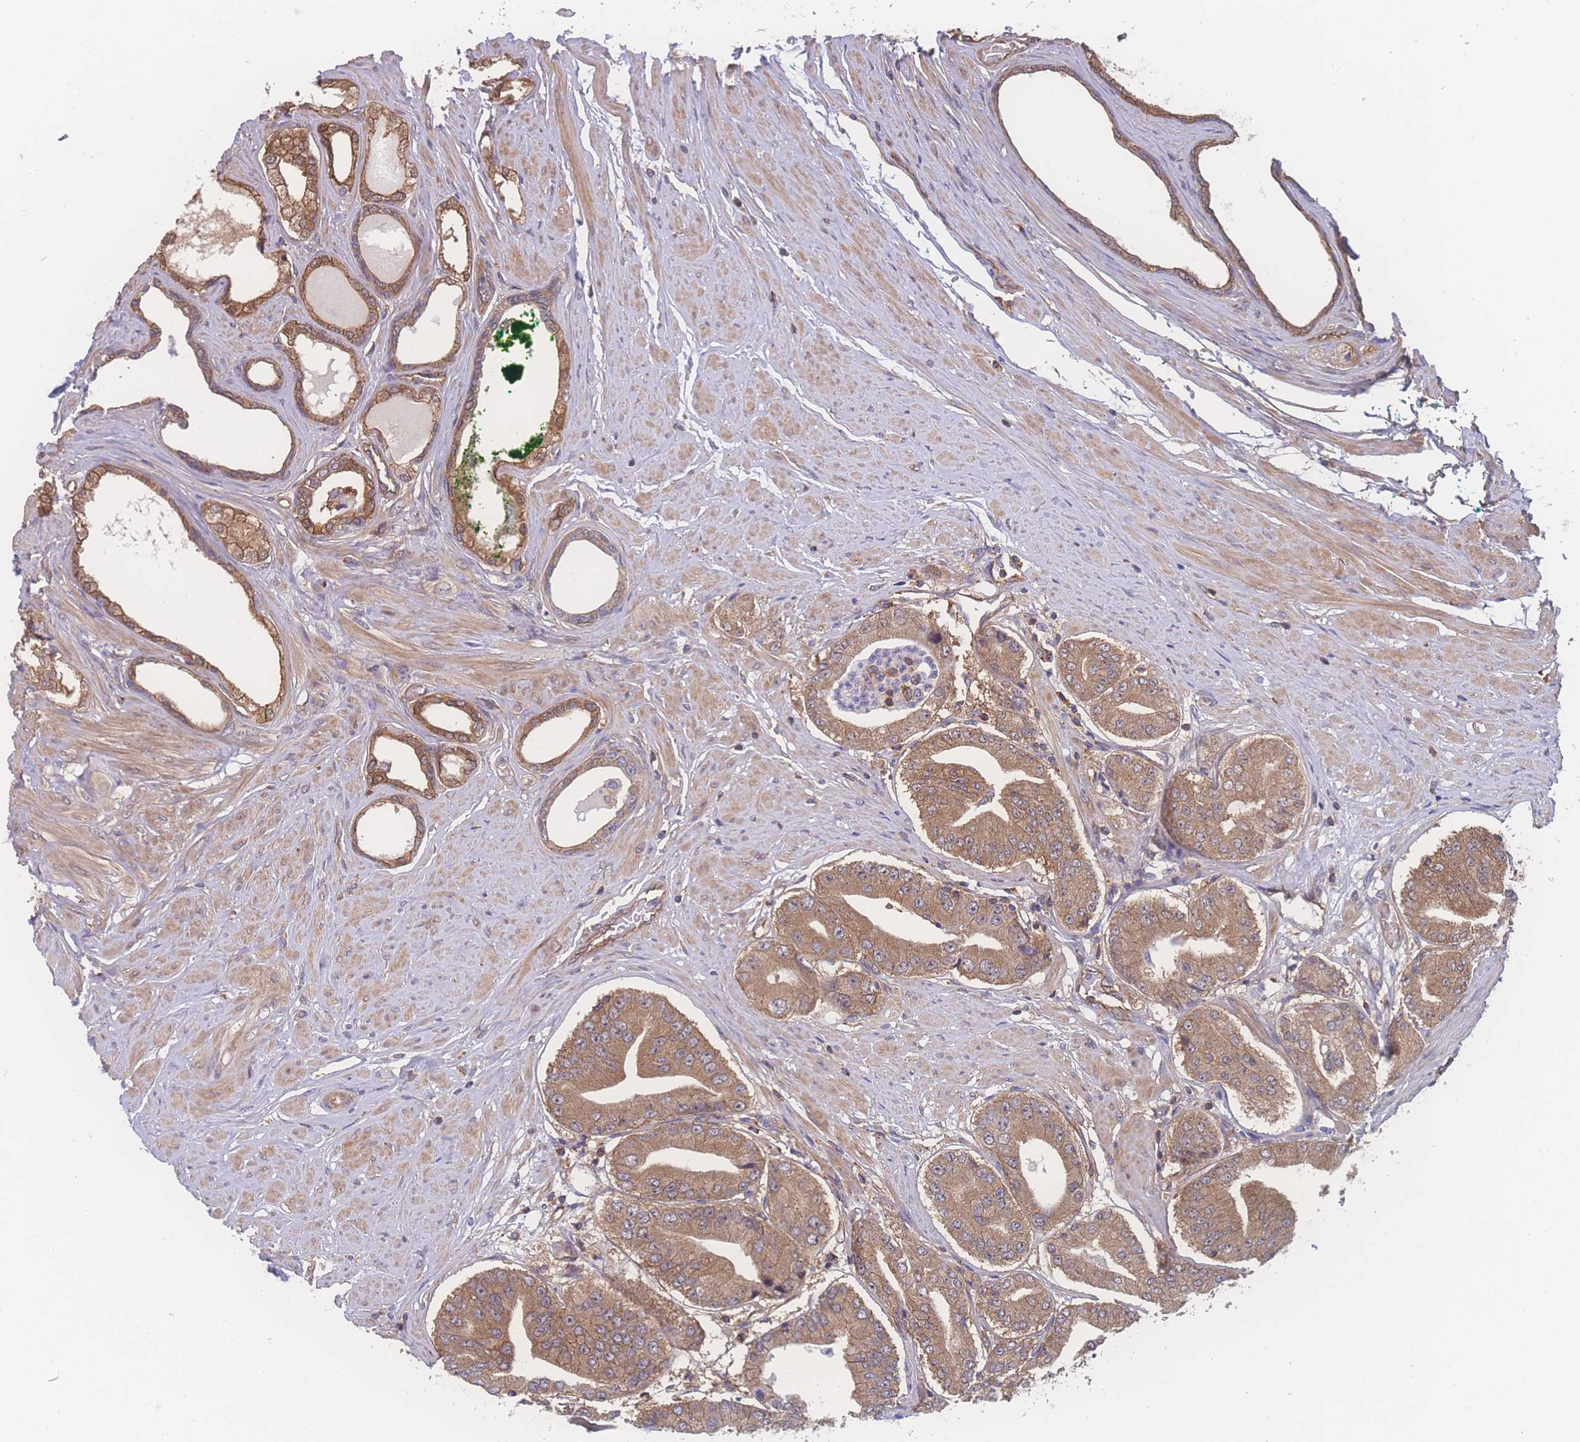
{"staining": {"intensity": "moderate", "quantity": ">75%", "location": "cytoplasmic/membranous"}, "tissue": "prostate cancer", "cell_type": "Tumor cells", "image_type": "cancer", "snomed": [{"axis": "morphology", "description": "Adenocarcinoma, High grade"}, {"axis": "topography", "description": "Prostate"}], "caption": "Immunohistochemistry (IHC) (DAB (3,3'-diaminobenzidine)) staining of prostate cancer (high-grade adenocarcinoma) demonstrates moderate cytoplasmic/membranous protein staining in approximately >75% of tumor cells.", "gene": "CFAP97", "patient": {"sex": "male", "age": 63}}